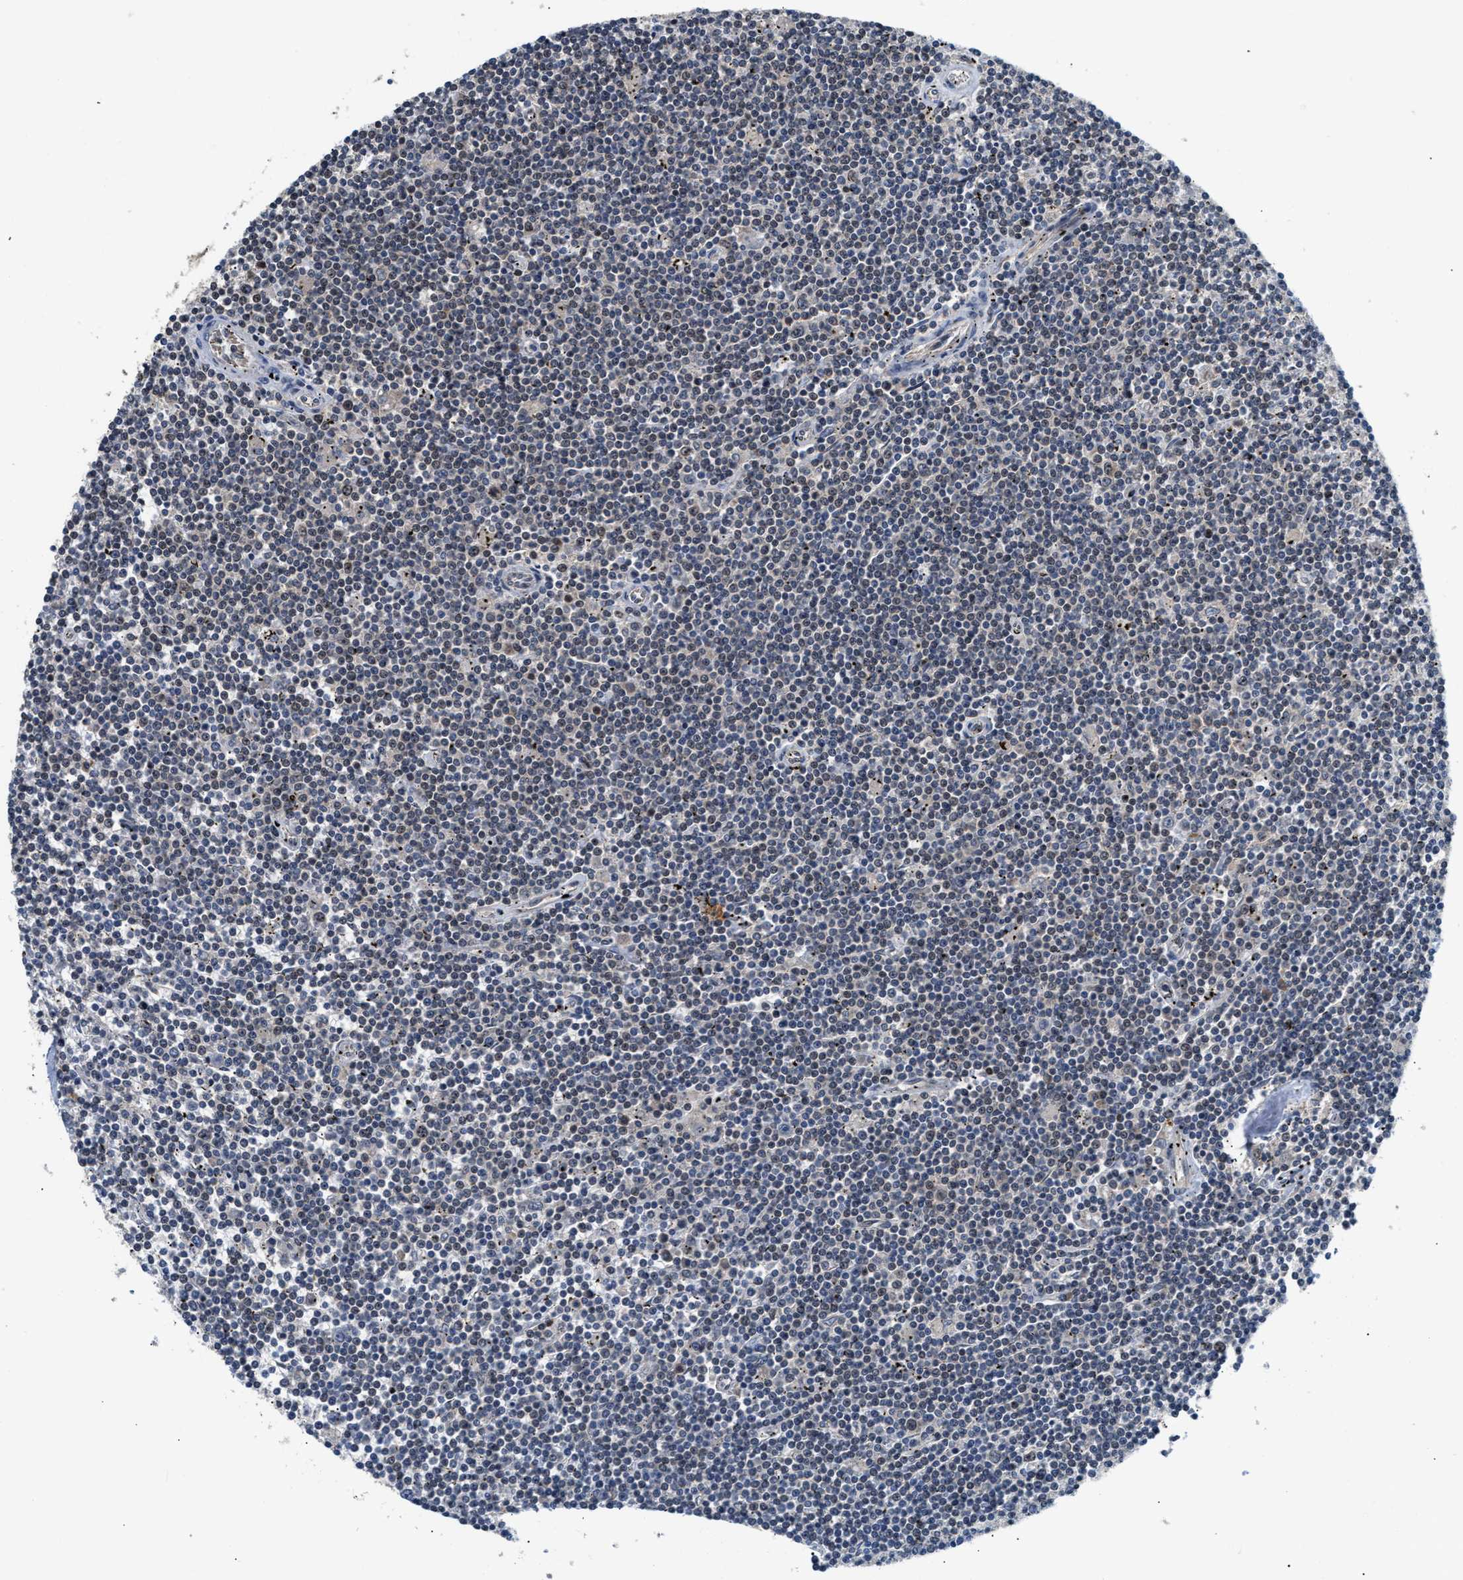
{"staining": {"intensity": "negative", "quantity": "none", "location": "none"}, "tissue": "lymphoma", "cell_type": "Tumor cells", "image_type": "cancer", "snomed": [{"axis": "morphology", "description": "Malignant lymphoma, non-Hodgkin's type, Low grade"}, {"axis": "topography", "description": "Spleen"}], "caption": "Immunohistochemistry (IHC) of human lymphoma displays no staining in tumor cells. (Brightfield microscopy of DAB immunohistochemistry (IHC) at high magnification).", "gene": "RAB29", "patient": {"sex": "male", "age": 76}}